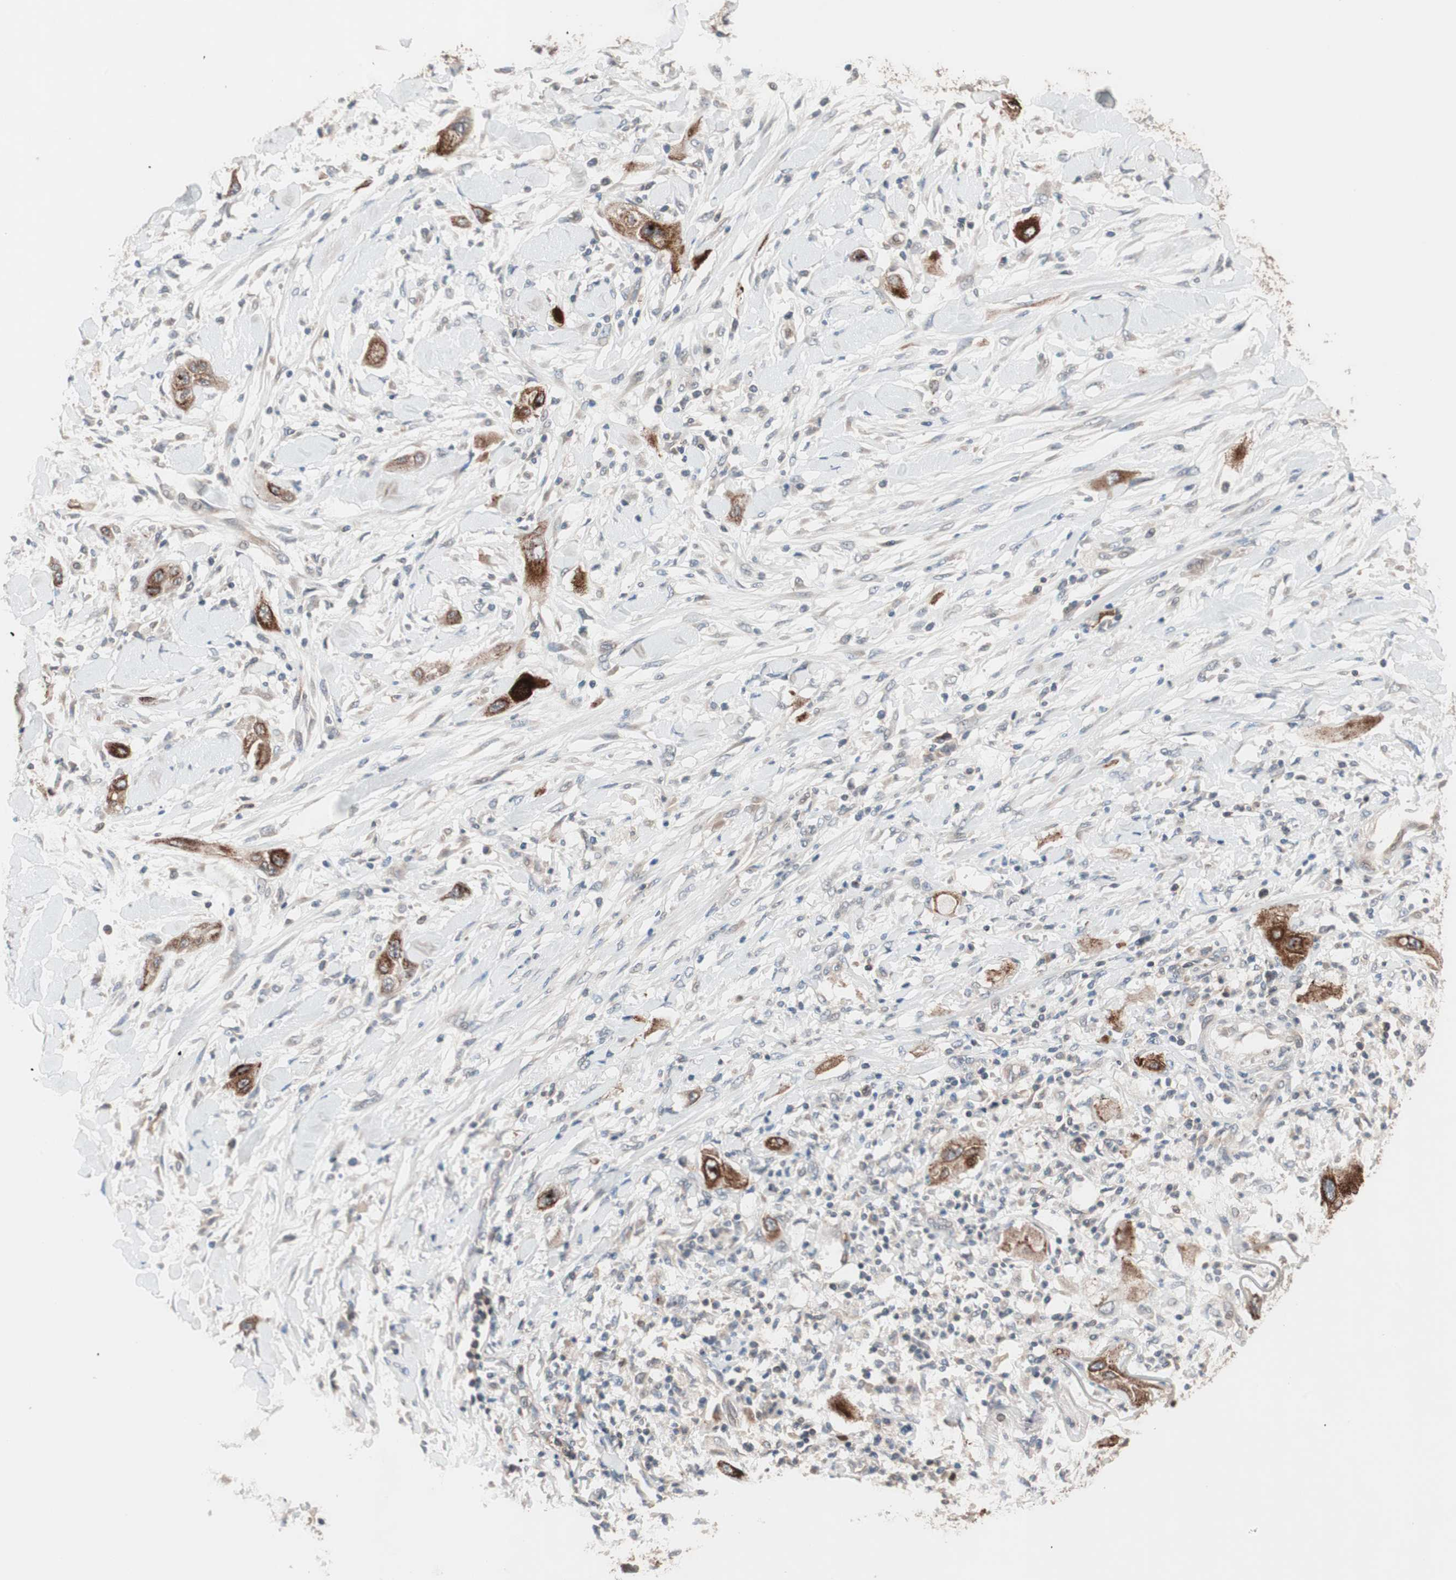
{"staining": {"intensity": "strong", "quantity": ">75%", "location": "cytoplasmic/membranous"}, "tissue": "lung cancer", "cell_type": "Tumor cells", "image_type": "cancer", "snomed": [{"axis": "morphology", "description": "Squamous cell carcinoma, NOS"}, {"axis": "topography", "description": "Lung"}], "caption": "A brown stain shows strong cytoplasmic/membranous positivity of a protein in lung cancer (squamous cell carcinoma) tumor cells.", "gene": "SDC4", "patient": {"sex": "female", "age": 47}}